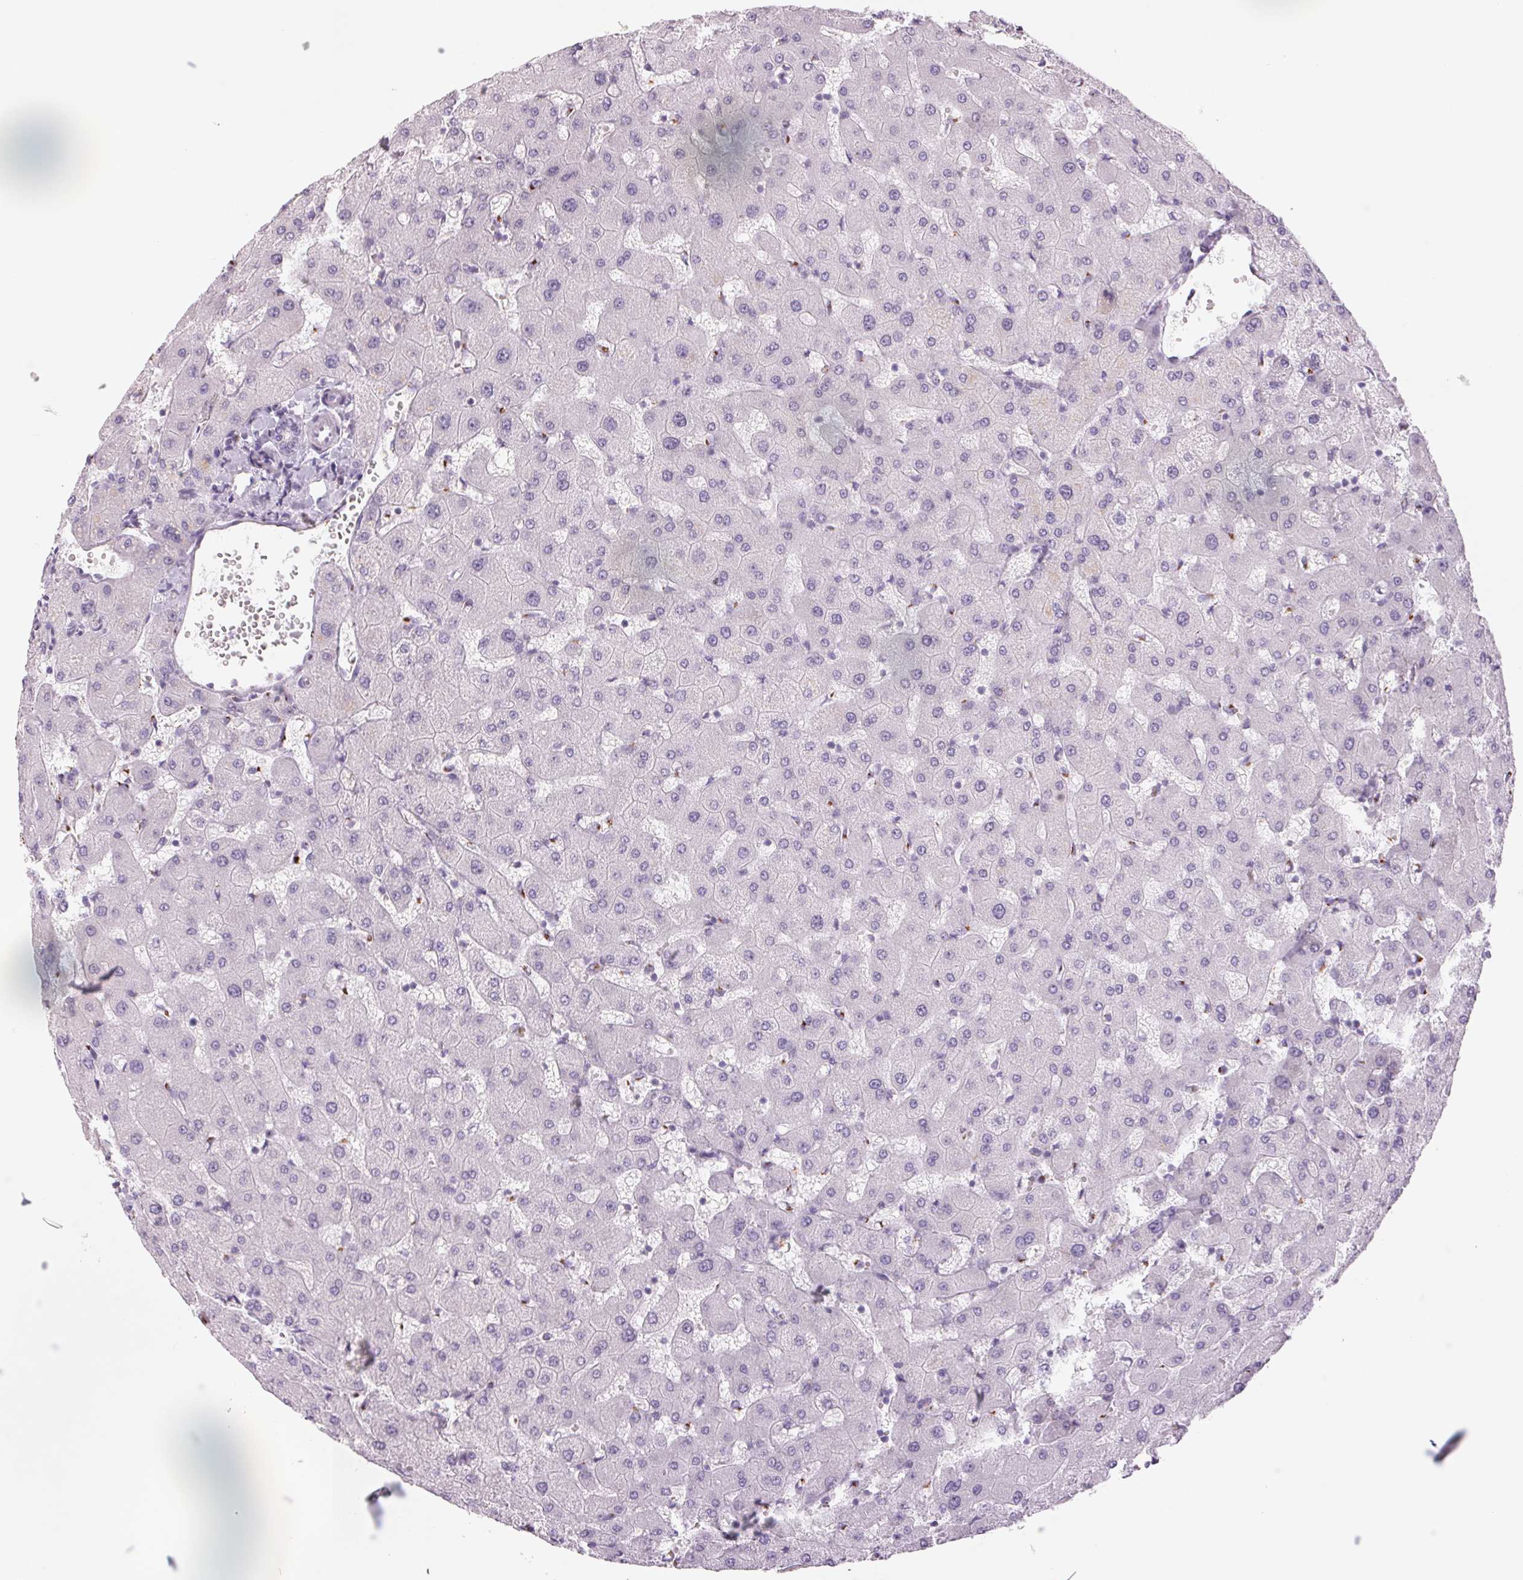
{"staining": {"intensity": "negative", "quantity": "none", "location": "none"}, "tissue": "liver", "cell_type": "Cholangiocytes", "image_type": "normal", "snomed": [{"axis": "morphology", "description": "Normal tissue, NOS"}, {"axis": "topography", "description": "Liver"}], "caption": "Immunohistochemical staining of normal human liver shows no significant expression in cholangiocytes. The staining was performed using DAB to visualize the protein expression in brown, while the nuclei were stained in blue with hematoxylin (Magnification: 20x).", "gene": "GALNT7", "patient": {"sex": "female", "age": 63}}